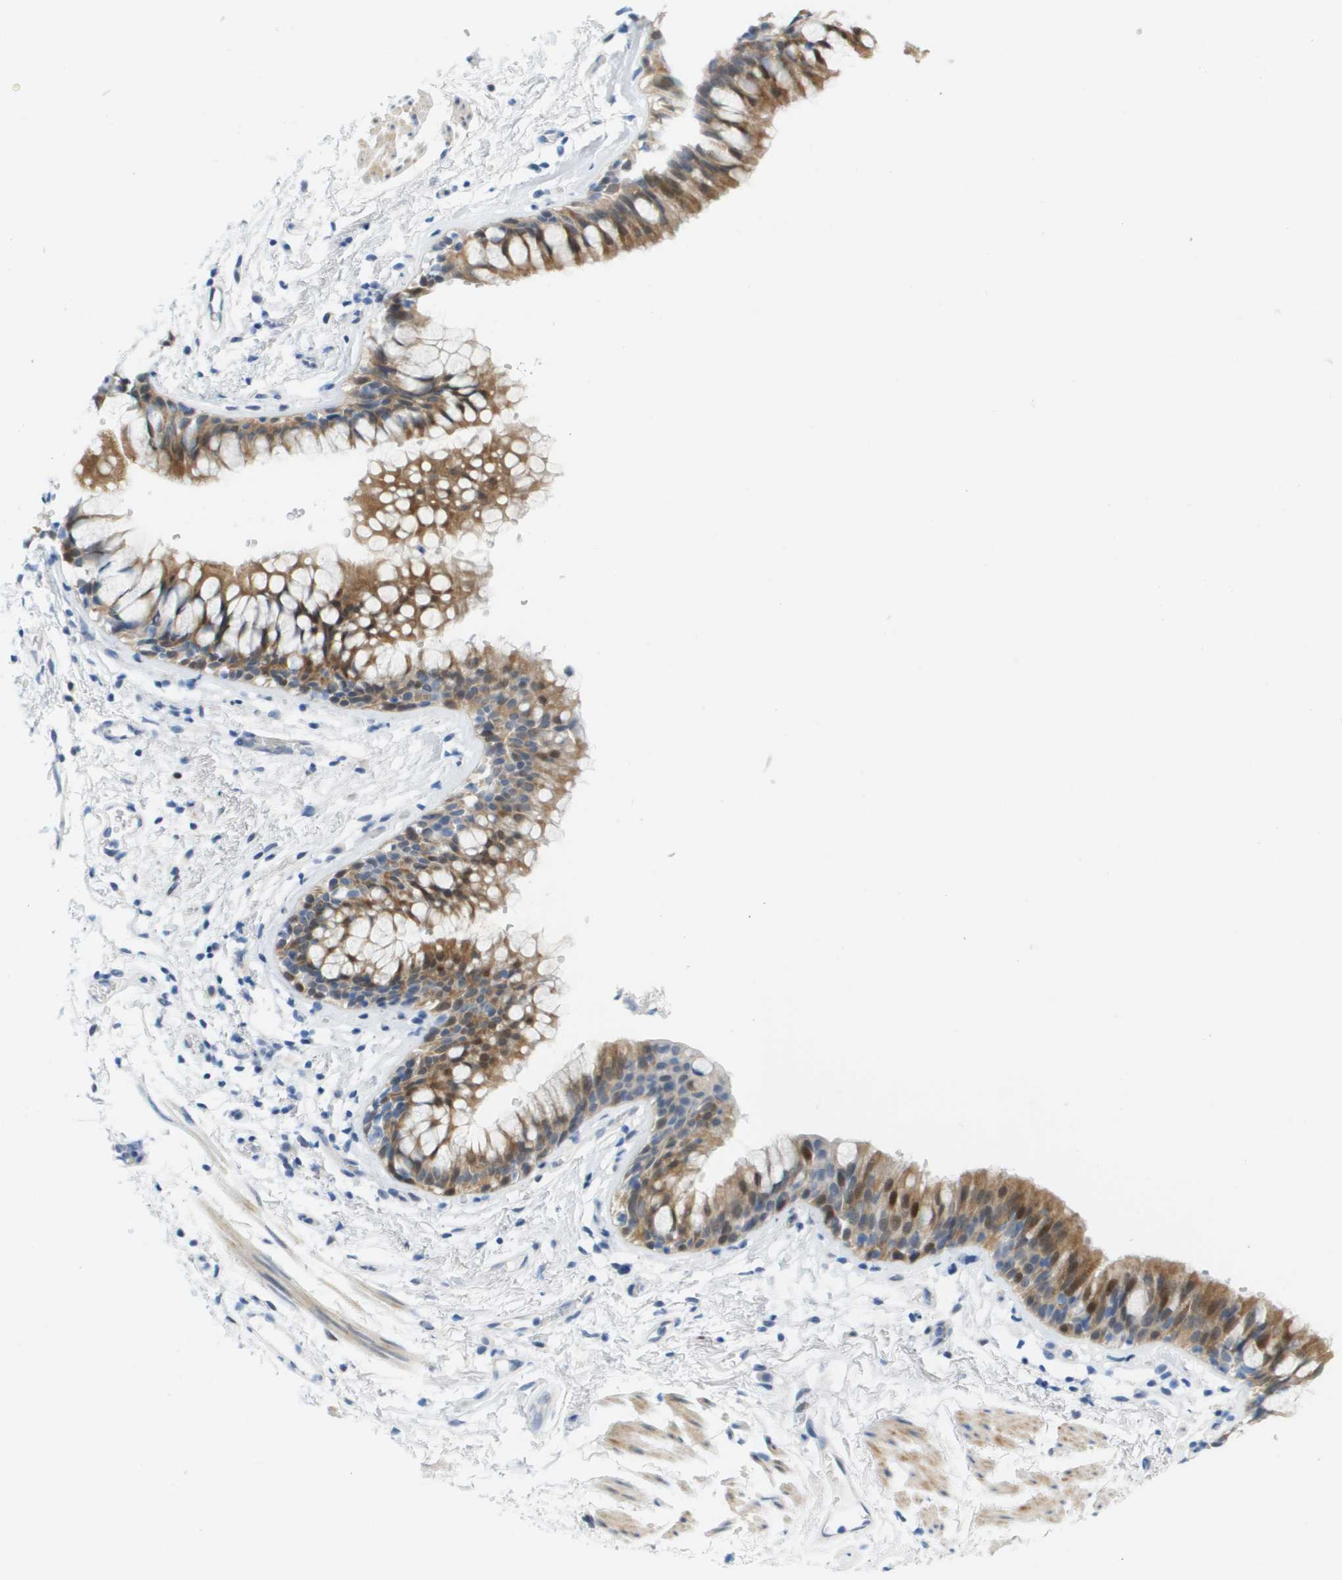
{"staining": {"intensity": "moderate", "quantity": ">75%", "location": "cytoplasmic/membranous,nuclear"}, "tissue": "bronchus", "cell_type": "Respiratory epithelial cells", "image_type": "normal", "snomed": [{"axis": "morphology", "description": "Normal tissue, NOS"}, {"axis": "morphology", "description": "Inflammation, NOS"}, {"axis": "topography", "description": "Cartilage tissue"}, {"axis": "topography", "description": "Bronchus"}], "caption": "Immunohistochemistry (IHC) of benign human bronchus displays medium levels of moderate cytoplasmic/membranous,nuclear expression in approximately >75% of respiratory epithelial cells. The protein of interest is shown in brown color, while the nuclei are stained blue.", "gene": "CUL9", "patient": {"sex": "male", "age": 77}}